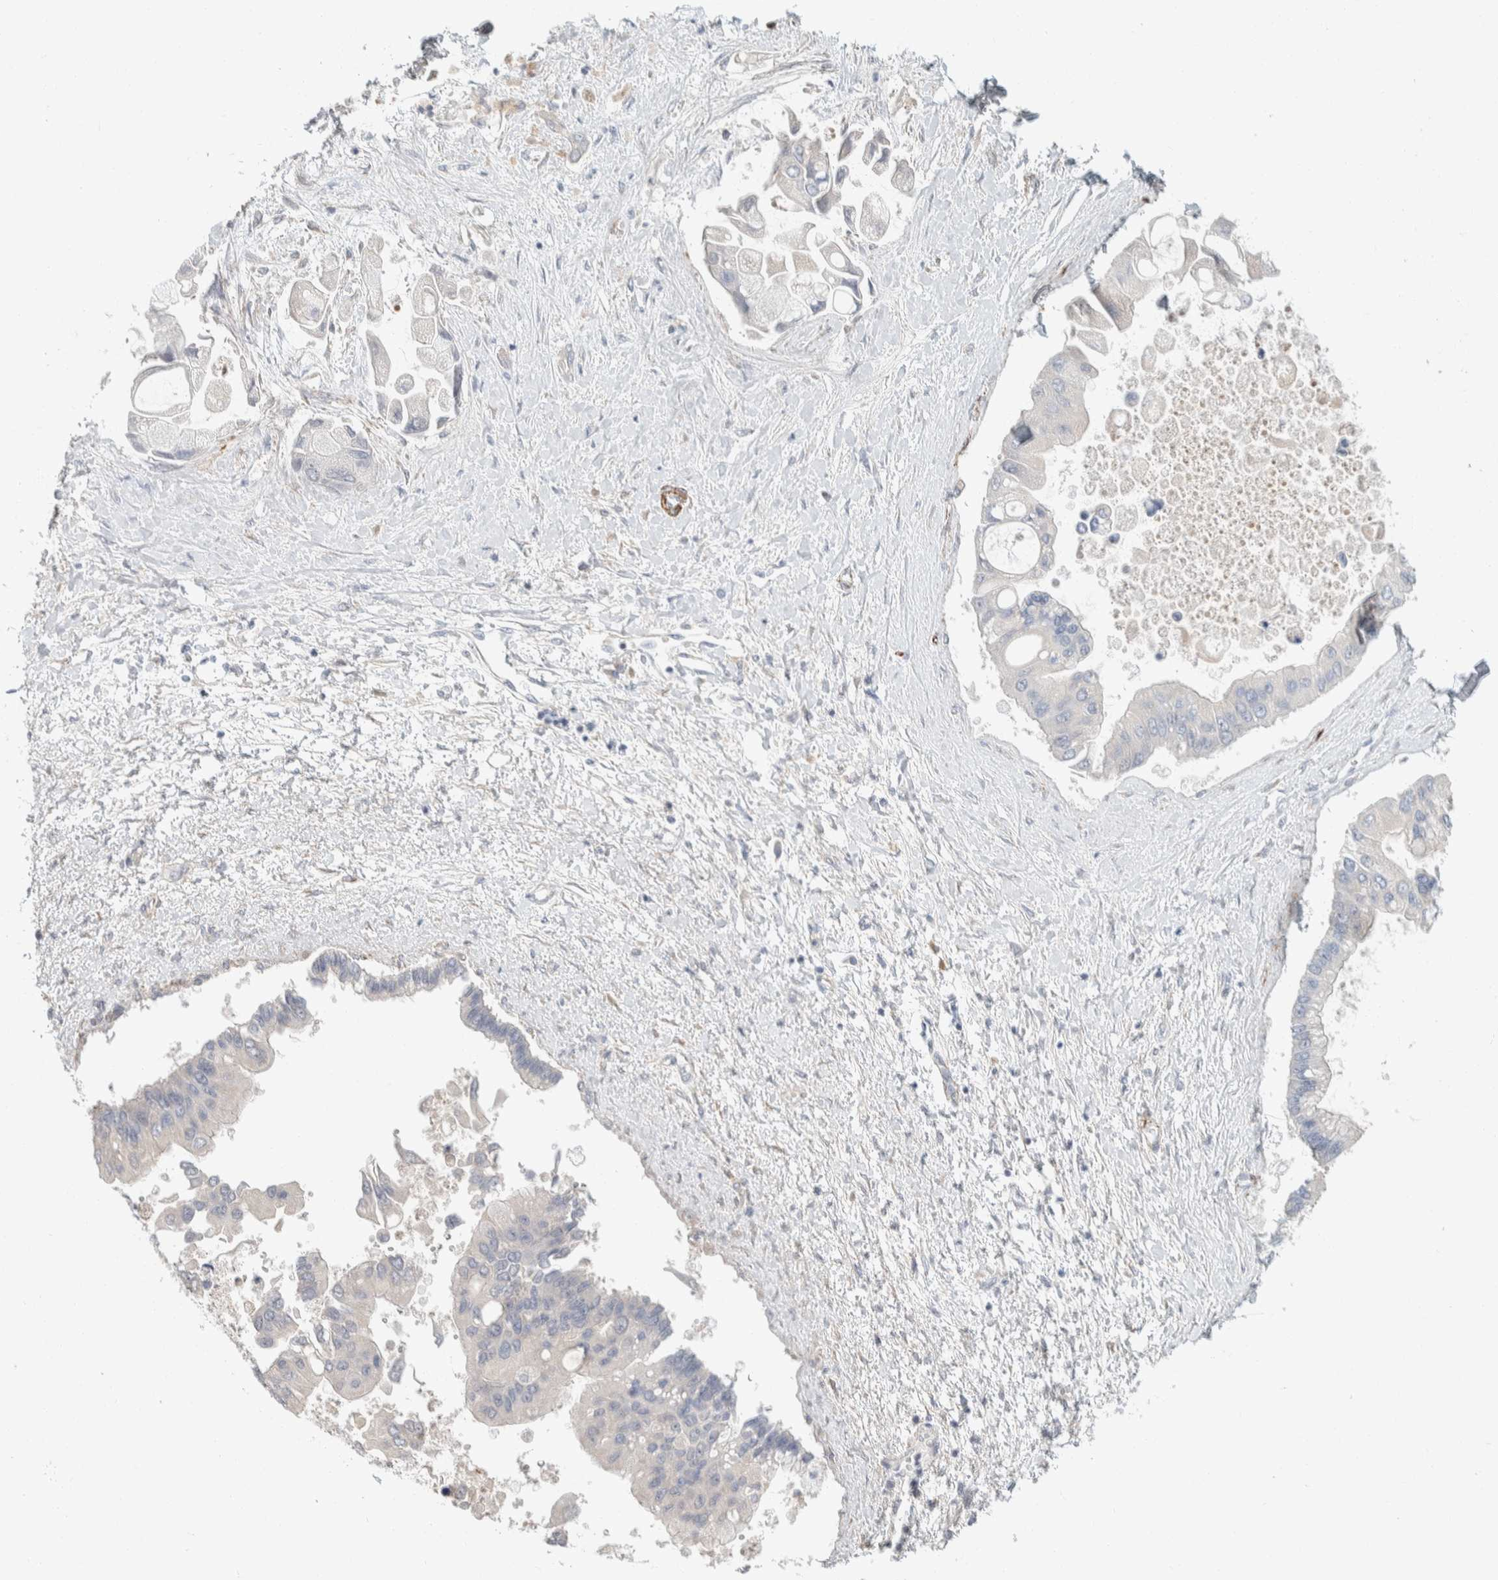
{"staining": {"intensity": "negative", "quantity": "none", "location": "none"}, "tissue": "liver cancer", "cell_type": "Tumor cells", "image_type": "cancer", "snomed": [{"axis": "morphology", "description": "Cholangiocarcinoma"}, {"axis": "topography", "description": "Liver"}], "caption": "High power microscopy photomicrograph of an immunohistochemistry micrograph of liver cancer, revealing no significant expression in tumor cells.", "gene": "CDR2", "patient": {"sex": "male", "age": 50}}